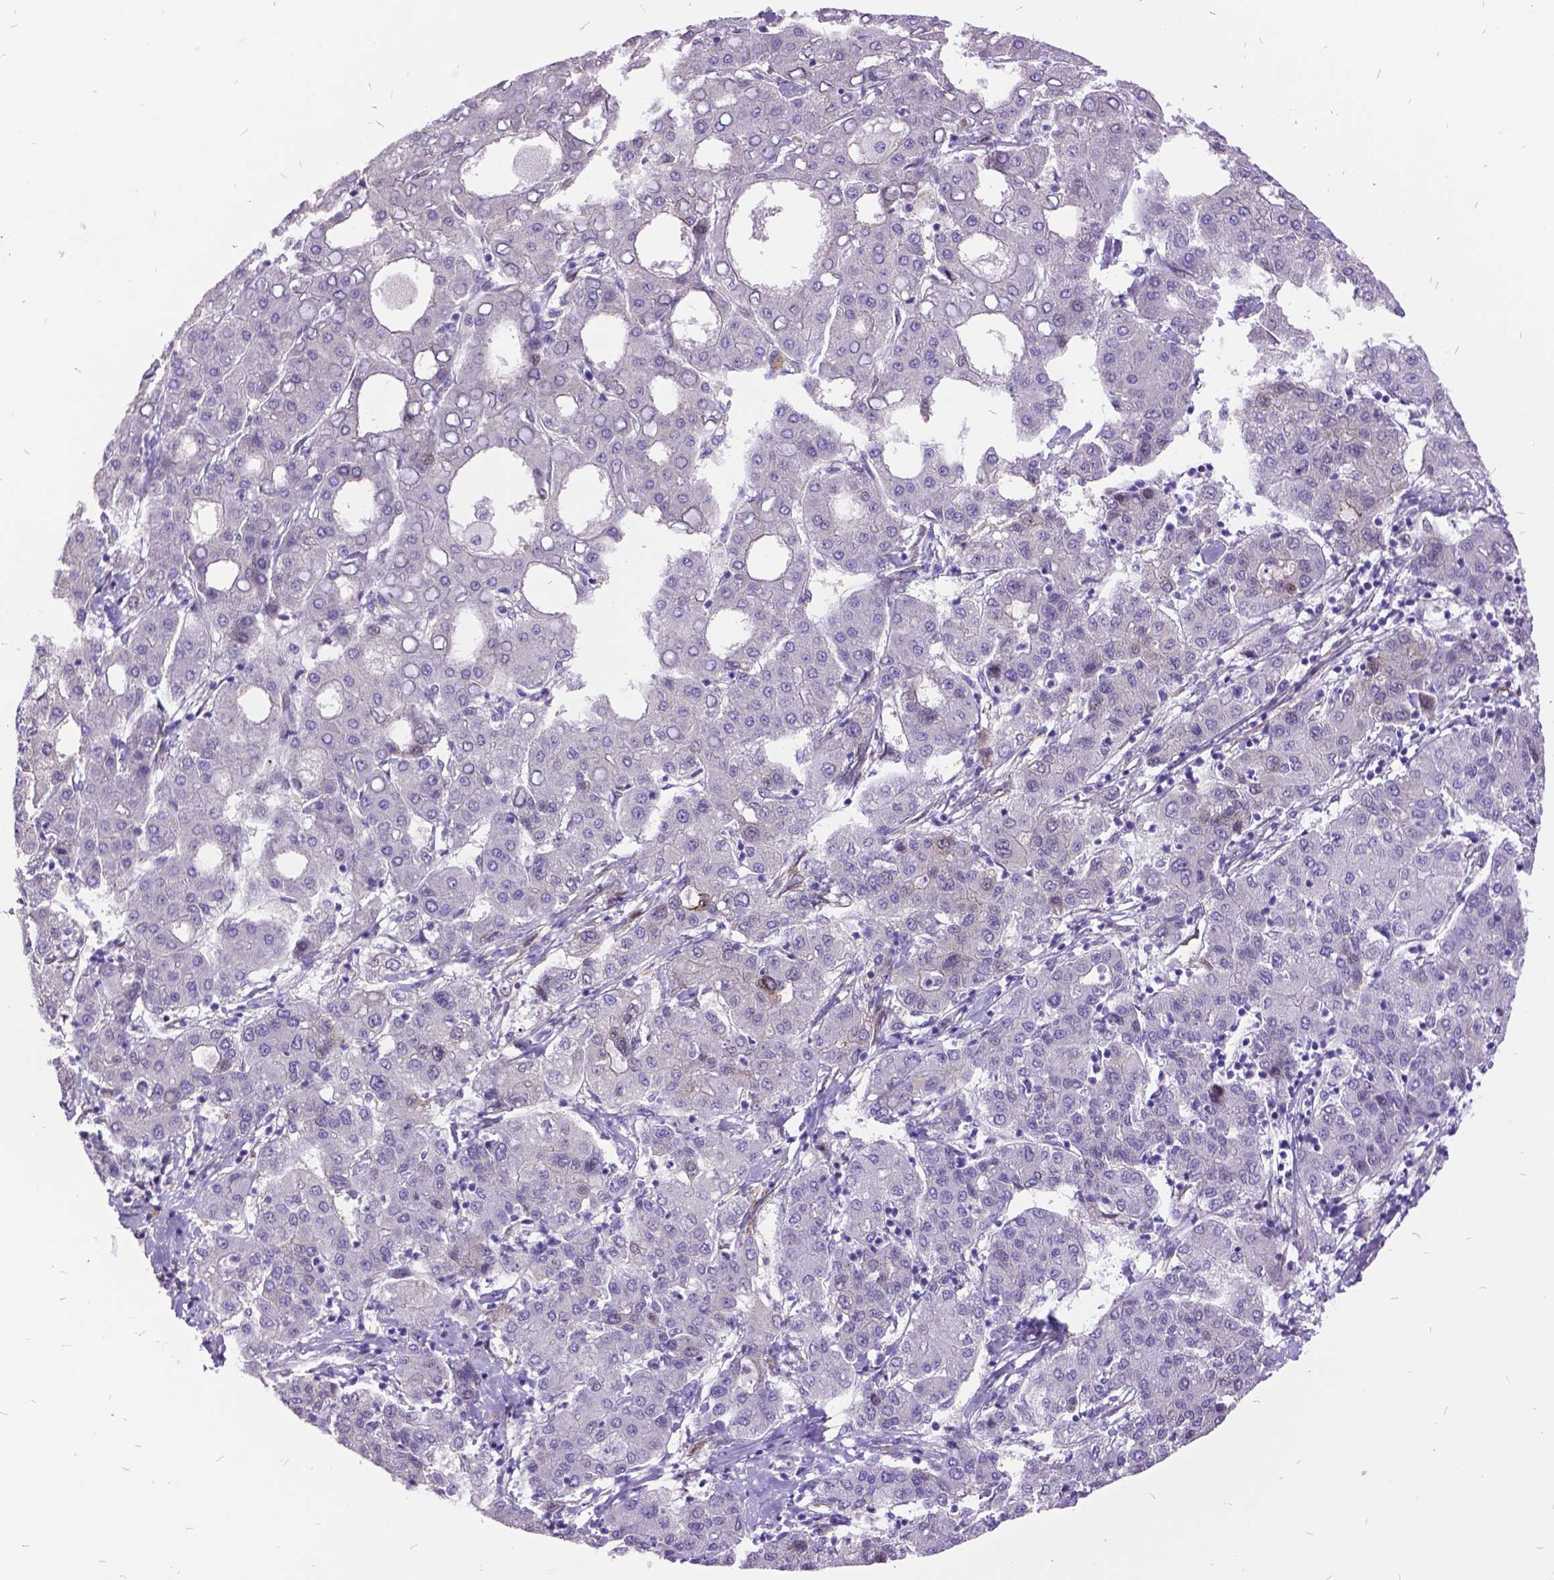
{"staining": {"intensity": "negative", "quantity": "none", "location": "none"}, "tissue": "liver cancer", "cell_type": "Tumor cells", "image_type": "cancer", "snomed": [{"axis": "morphology", "description": "Carcinoma, Hepatocellular, NOS"}, {"axis": "topography", "description": "Liver"}], "caption": "DAB (3,3'-diaminobenzidine) immunohistochemical staining of liver cancer (hepatocellular carcinoma) shows no significant staining in tumor cells.", "gene": "GRB7", "patient": {"sex": "male", "age": 65}}